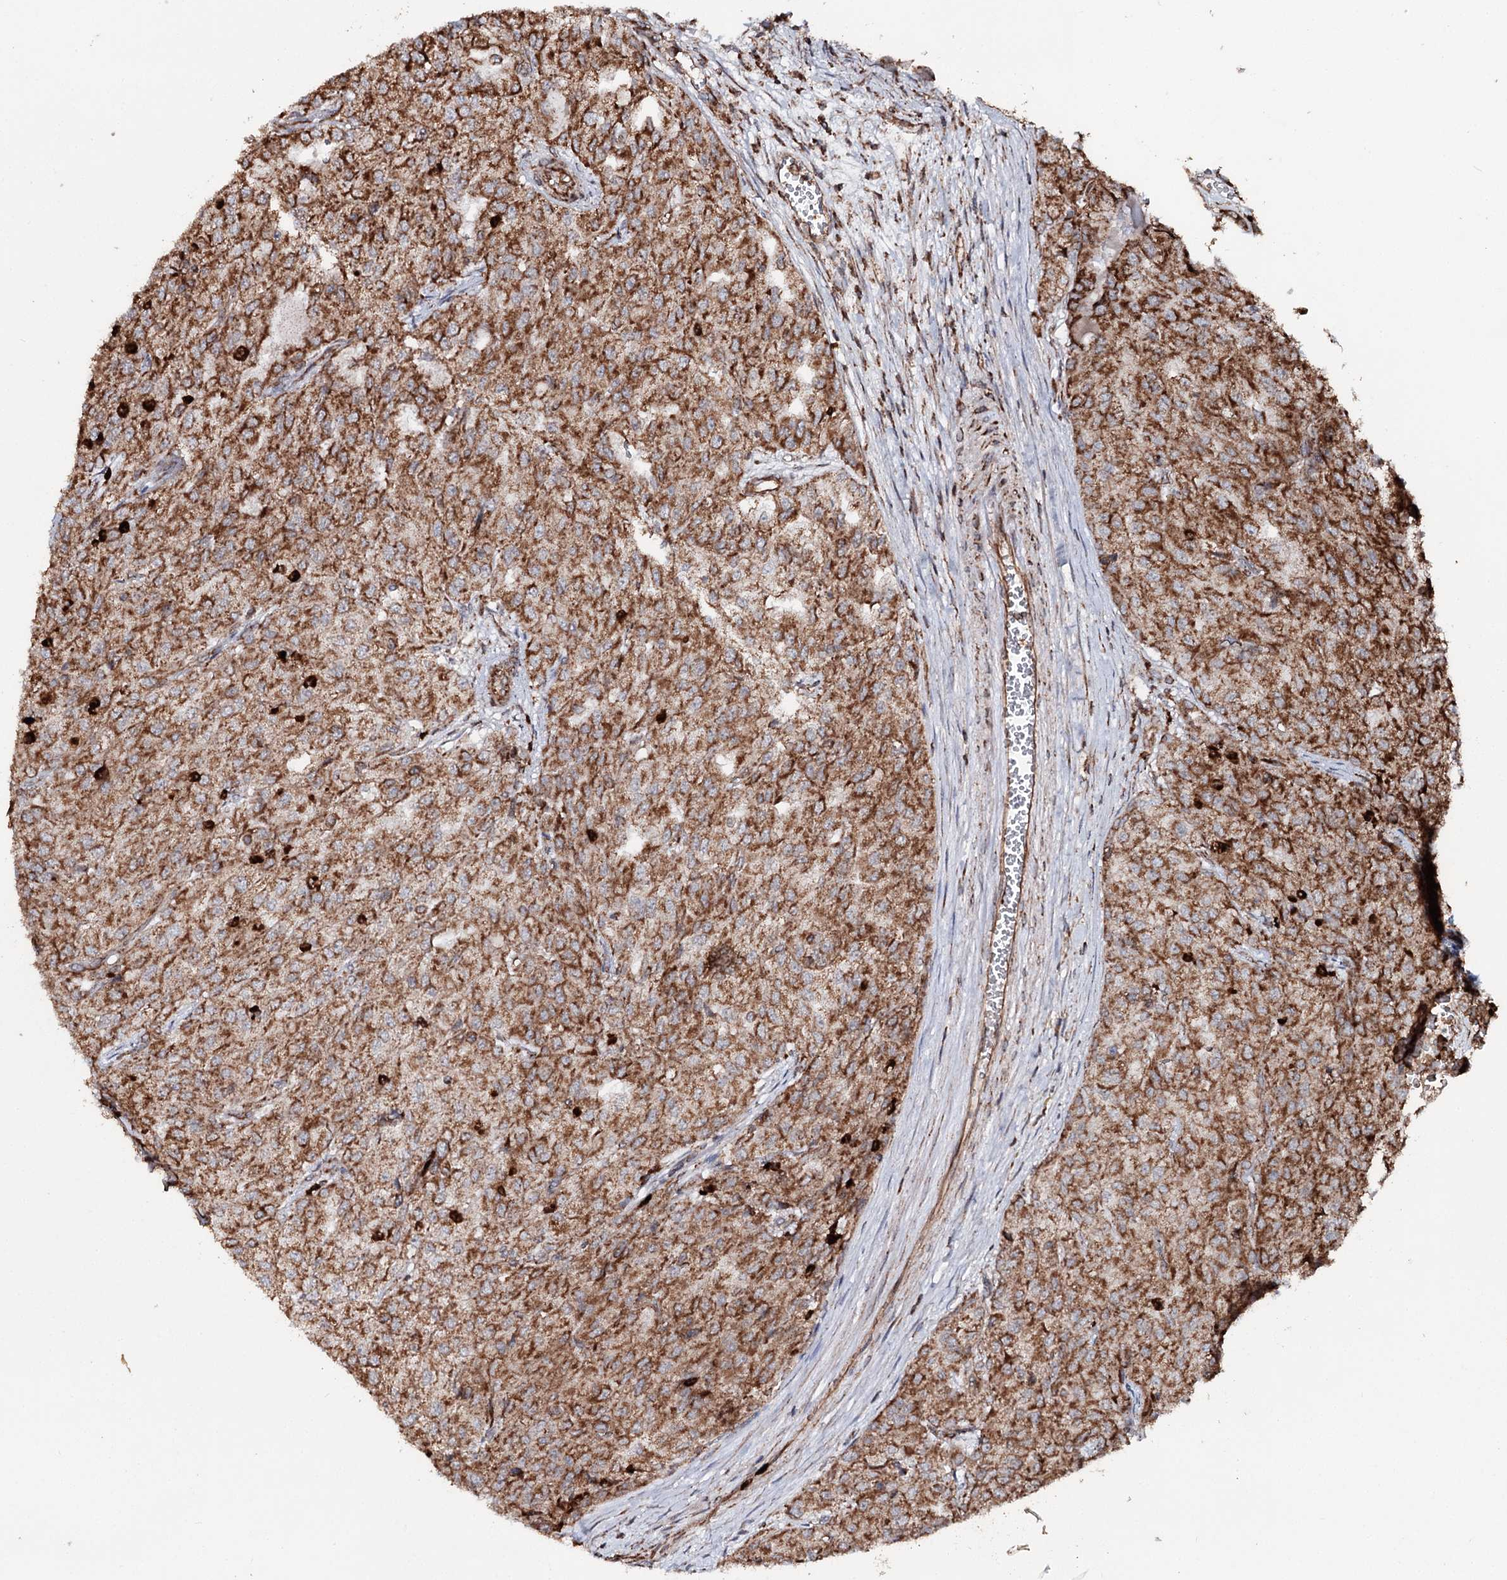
{"staining": {"intensity": "moderate", "quantity": ">75%", "location": "cytoplasmic/membranous"}, "tissue": "renal cancer", "cell_type": "Tumor cells", "image_type": "cancer", "snomed": [{"axis": "morphology", "description": "Adenocarcinoma, NOS"}, {"axis": "topography", "description": "Kidney"}], "caption": "This photomicrograph shows immunohistochemistry staining of renal adenocarcinoma, with medium moderate cytoplasmic/membranous staining in about >75% of tumor cells.", "gene": "FGFR1OP2", "patient": {"sex": "female", "age": 54}}